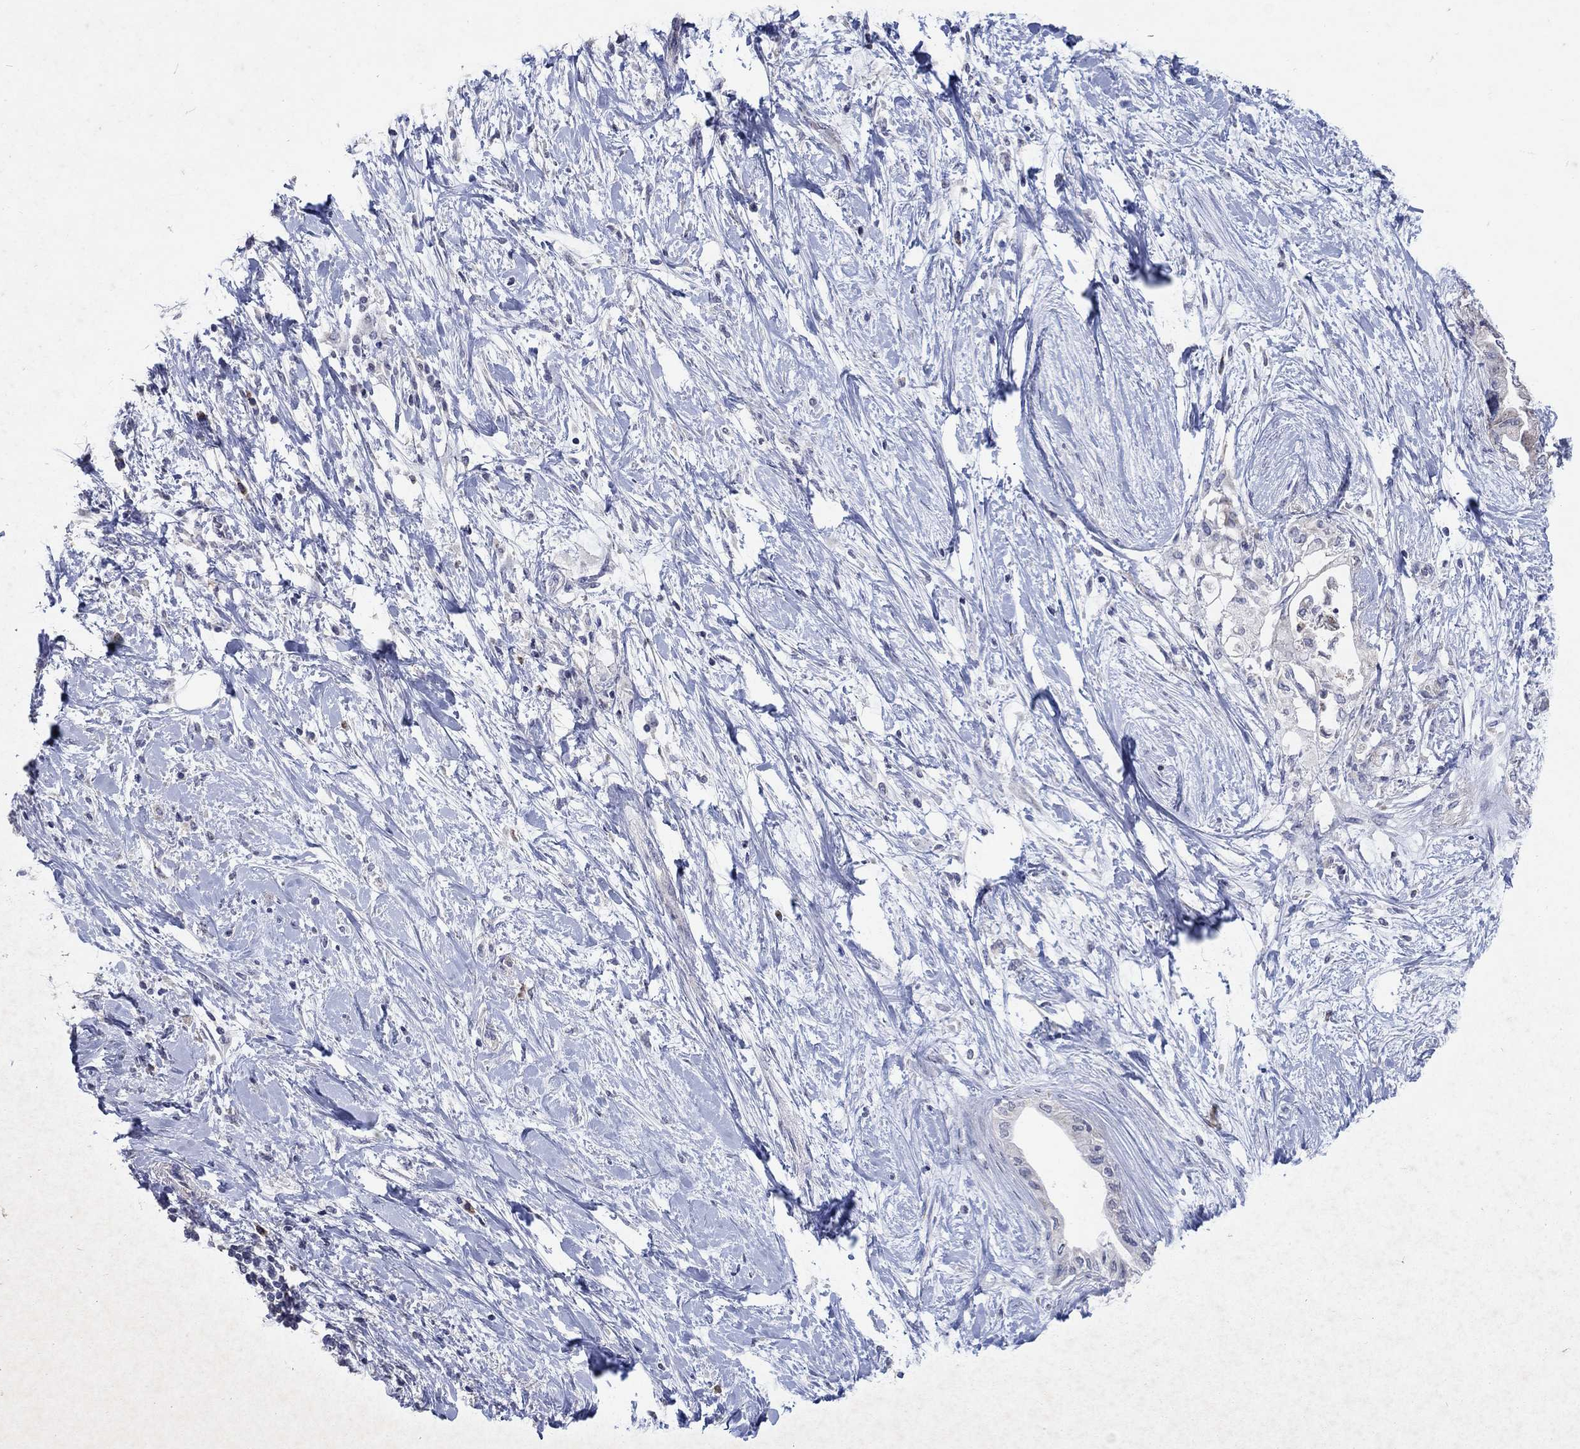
{"staining": {"intensity": "negative", "quantity": "none", "location": "none"}, "tissue": "pancreatic cancer", "cell_type": "Tumor cells", "image_type": "cancer", "snomed": [{"axis": "morphology", "description": "Normal tissue, NOS"}, {"axis": "morphology", "description": "Adenocarcinoma, NOS"}, {"axis": "topography", "description": "Pancreas"}, {"axis": "topography", "description": "Duodenum"}], "caption": "Tumor cells show no significant protein staining in pancreatic cancer (adenocarcinoma).", "gene": "HMX2", "patient": {"sex": "female", "age": 60}}